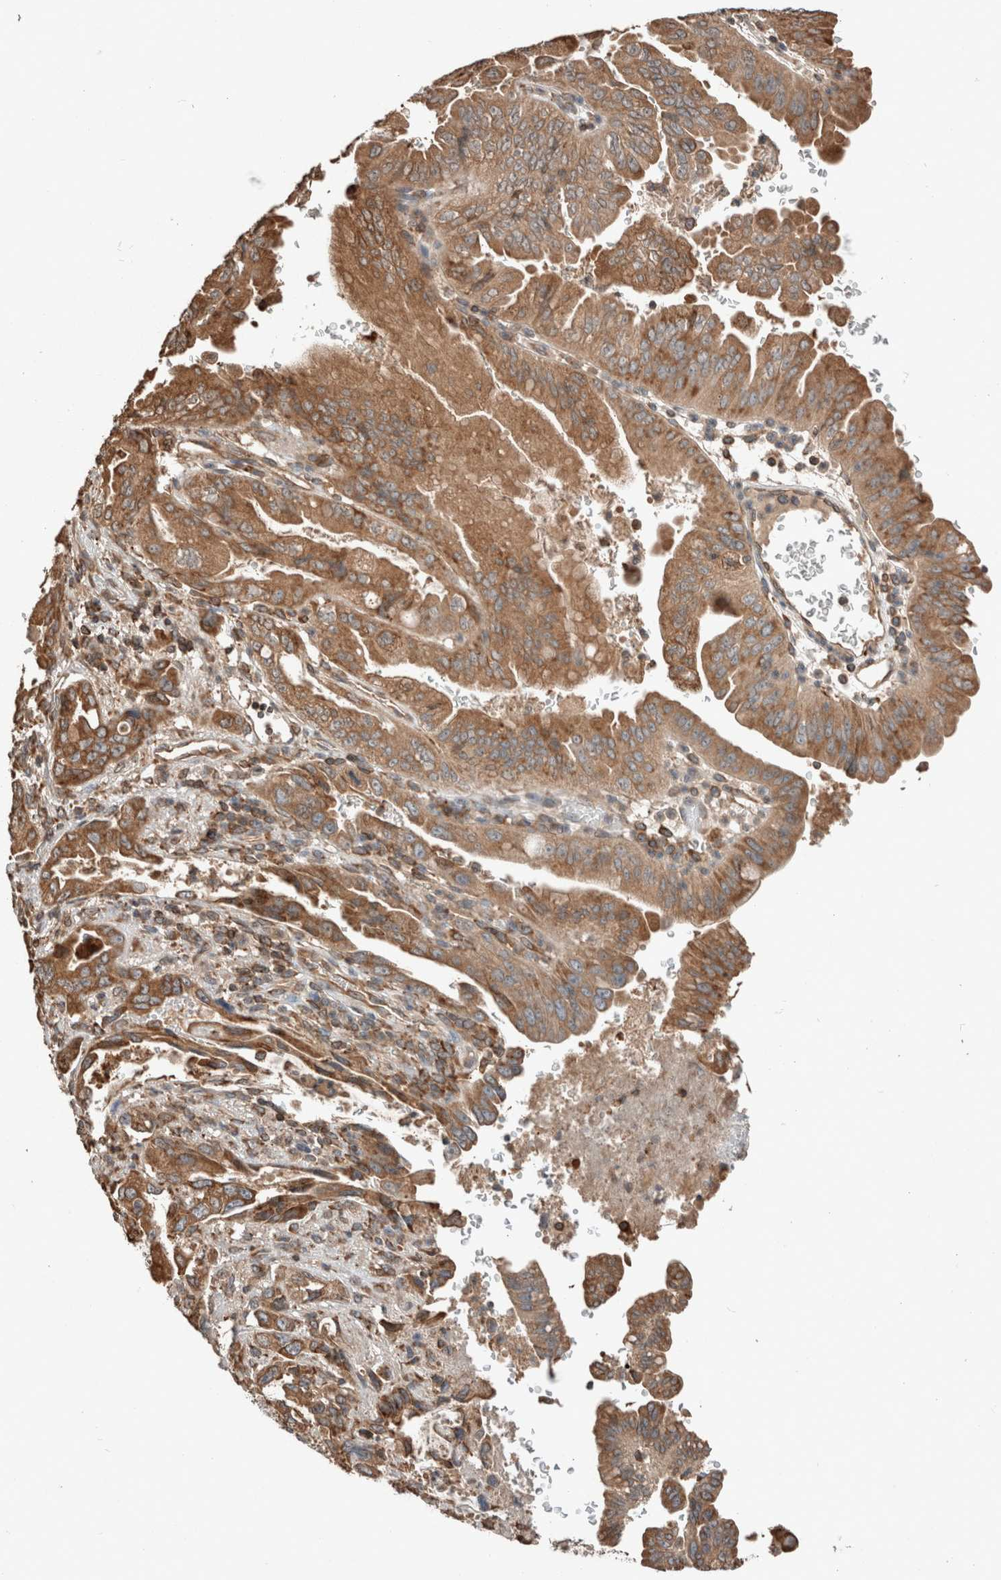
{"staining": {"intensity": "moderate", "quantity": ">75%", "location": "cytoplasmic/membranous"}, "tissue": "pancreatic cancer", "cell_type": "Tumor cells", "image_type": "cancer", "snomed": [{"axis": "morphology", "description": "Adenocarcinoma, NOS"}, {"axis": "topography", "description": "Pancreas"}], "caption": "This image demonstrates immunohistochemistry staining of human pancreatic cancer, with medium moderate cytoplasmic/membranous expression in approximately >75% of tumor cells.", "gene": "ERAP2", "patient": {"sex": "male", "age": 70}}